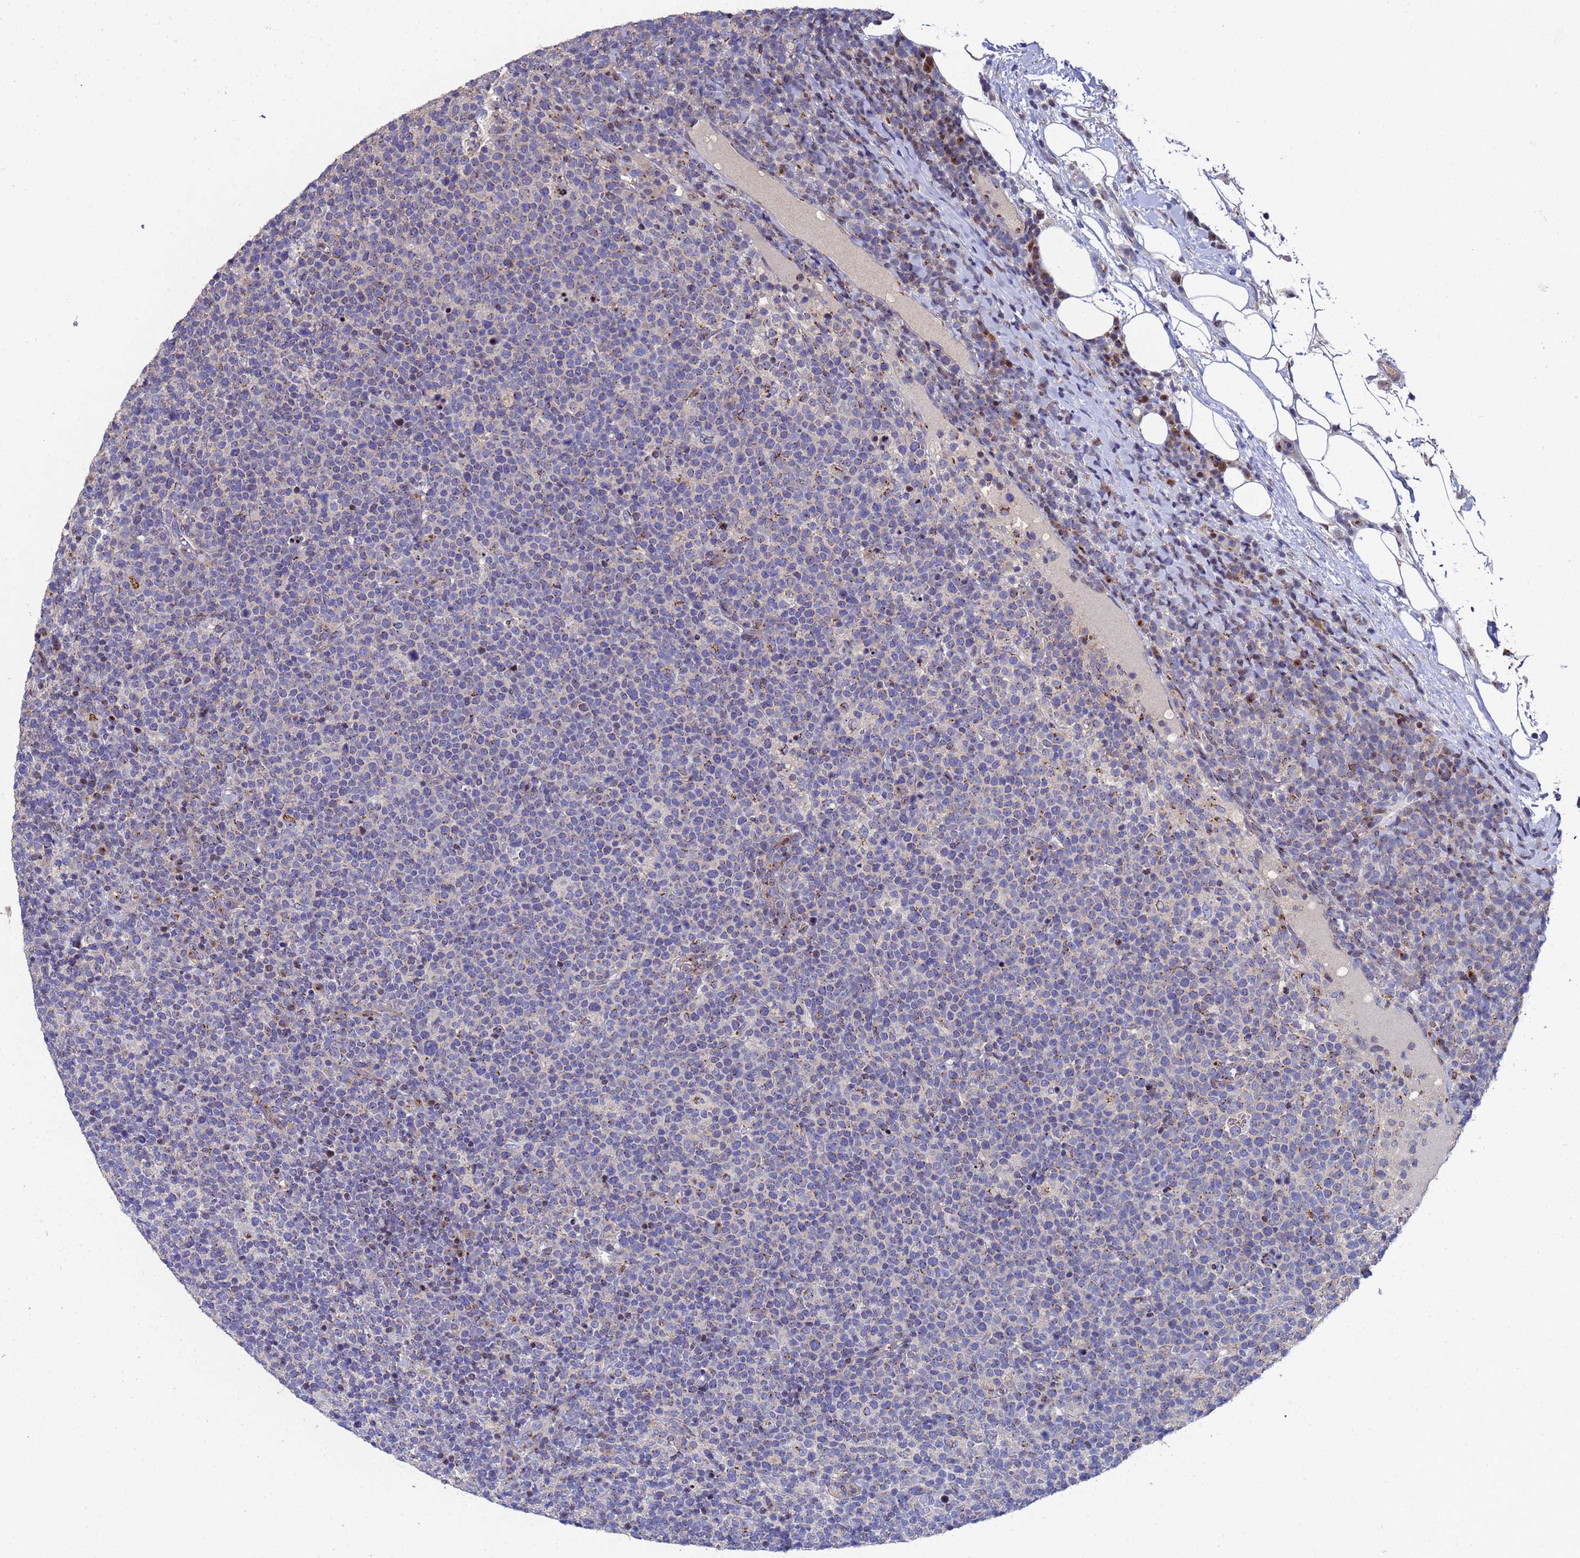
{"staining": {"intensity": "weak", "quantity": "<25%", "location": "cytoplasmic/membranous"}, "tissue": "lymphoma", "cell_type": "Tumor cells", "image_type": "cancer", "snomed": [{"axis": "morphology", "description": "Malignant lymphoma, non-Hodgkin's type, High grade"}, {"axis": "topography", "description": "Lymph node"}], "caption": "The micrograph reveals no staining of tumor cells in malignant lymphoma, non-Hodgkin's type (high-grade). (DAB IHC visualized using brightfield microscopy, high magnification).", "gene": "NSUN6", "patient": {"sex": "male", "age": 61}}